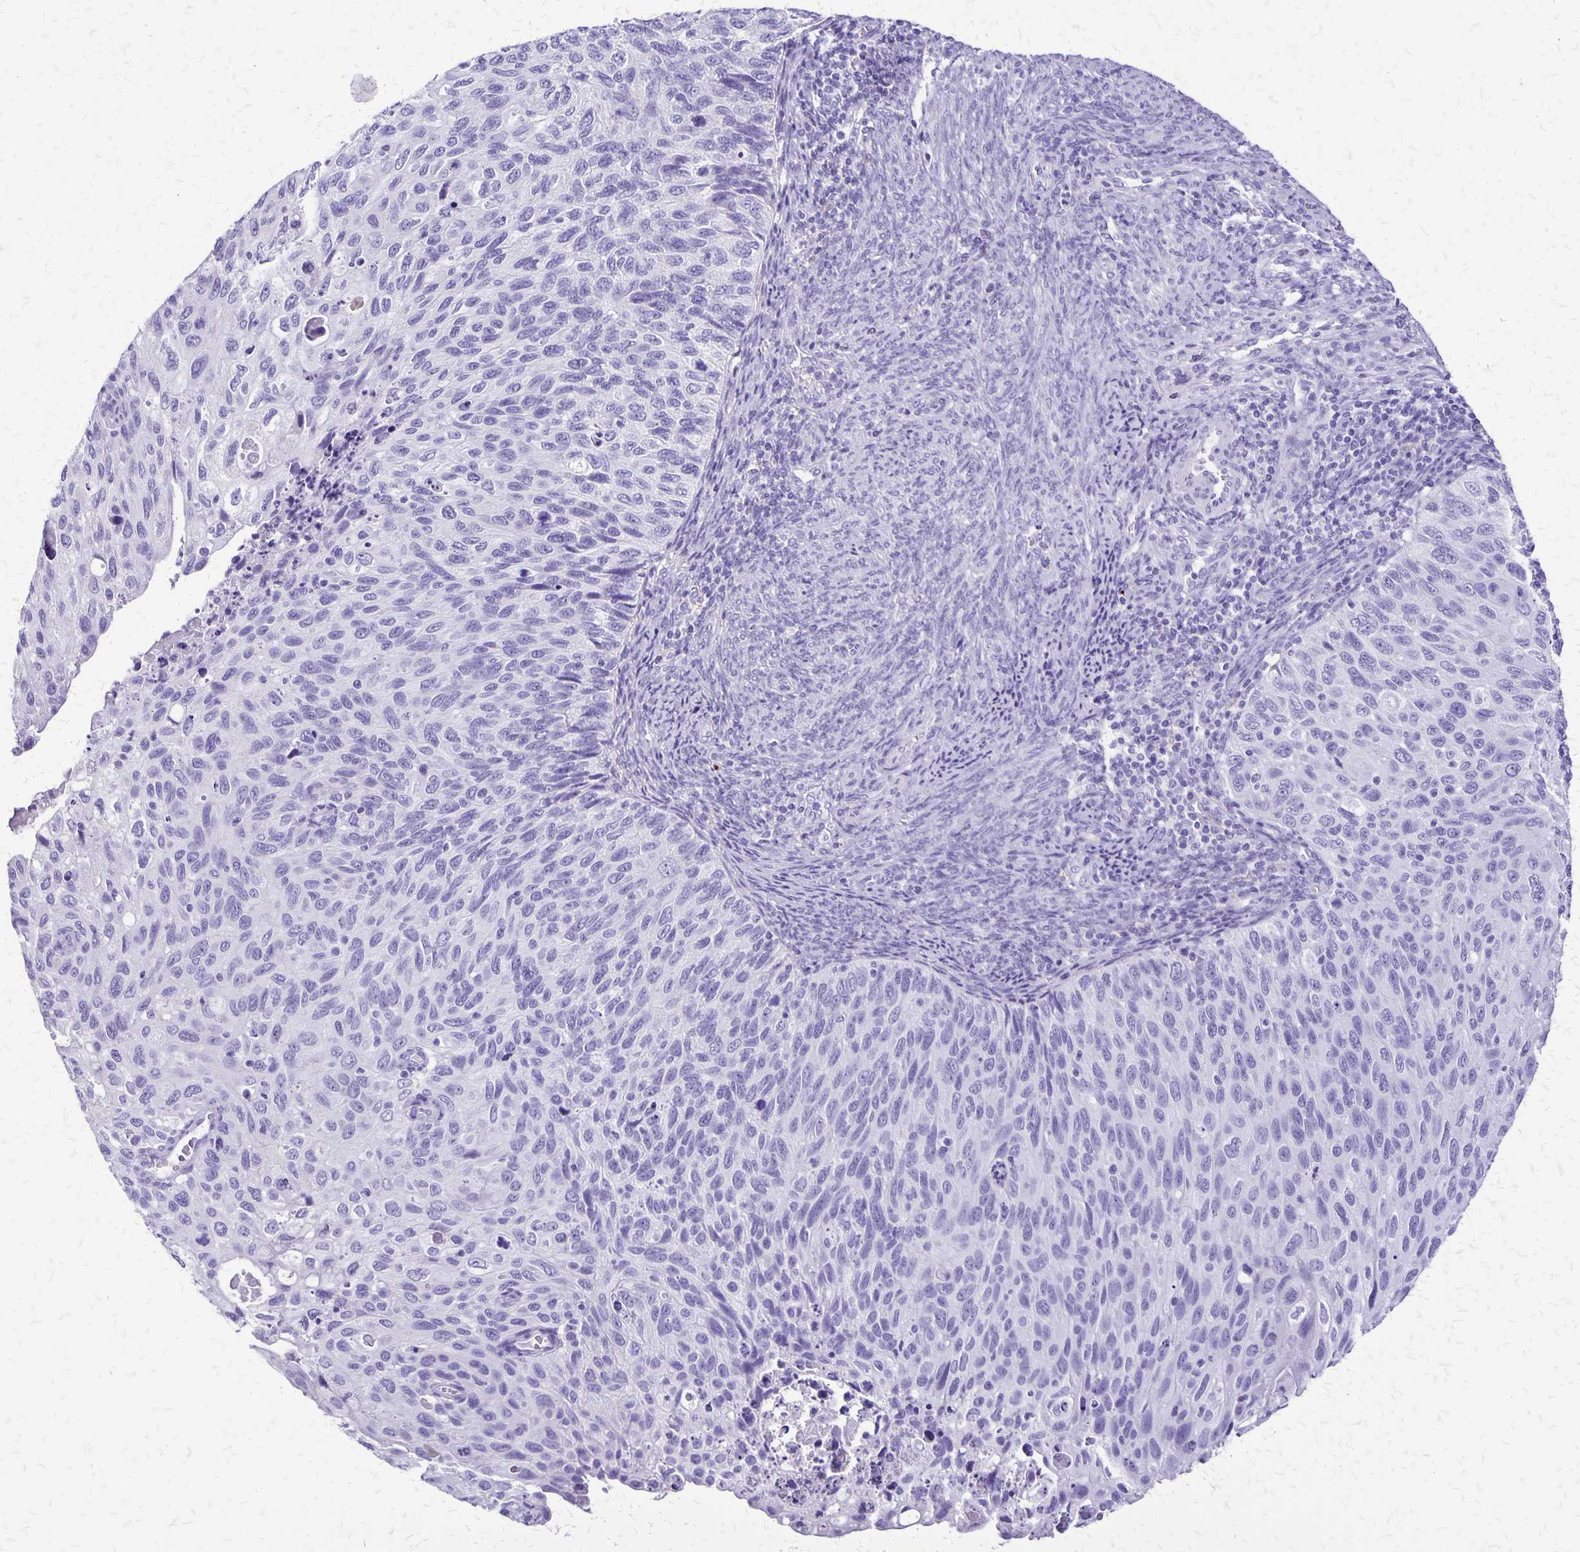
{"staining": {"intensity": "negative", "quantity": "none", "location": "none"}, "tissue": "cervical cancer", "cell_type": "Tumor cells", "image_type": "cancer", "snomed": [{"axis": "morphology", "description": "Squamous cell carcinoma, NOS"}, {"axis": "topography", "description": "Cervix"}], "caption": "This is a image of immunohistochemistry staining of cervical cancer (squamous cell carcinoma), which shows no positivity in tumor cells.", "gene": "SLC13A2", "patient": {"sex": "female", "age": 70}}